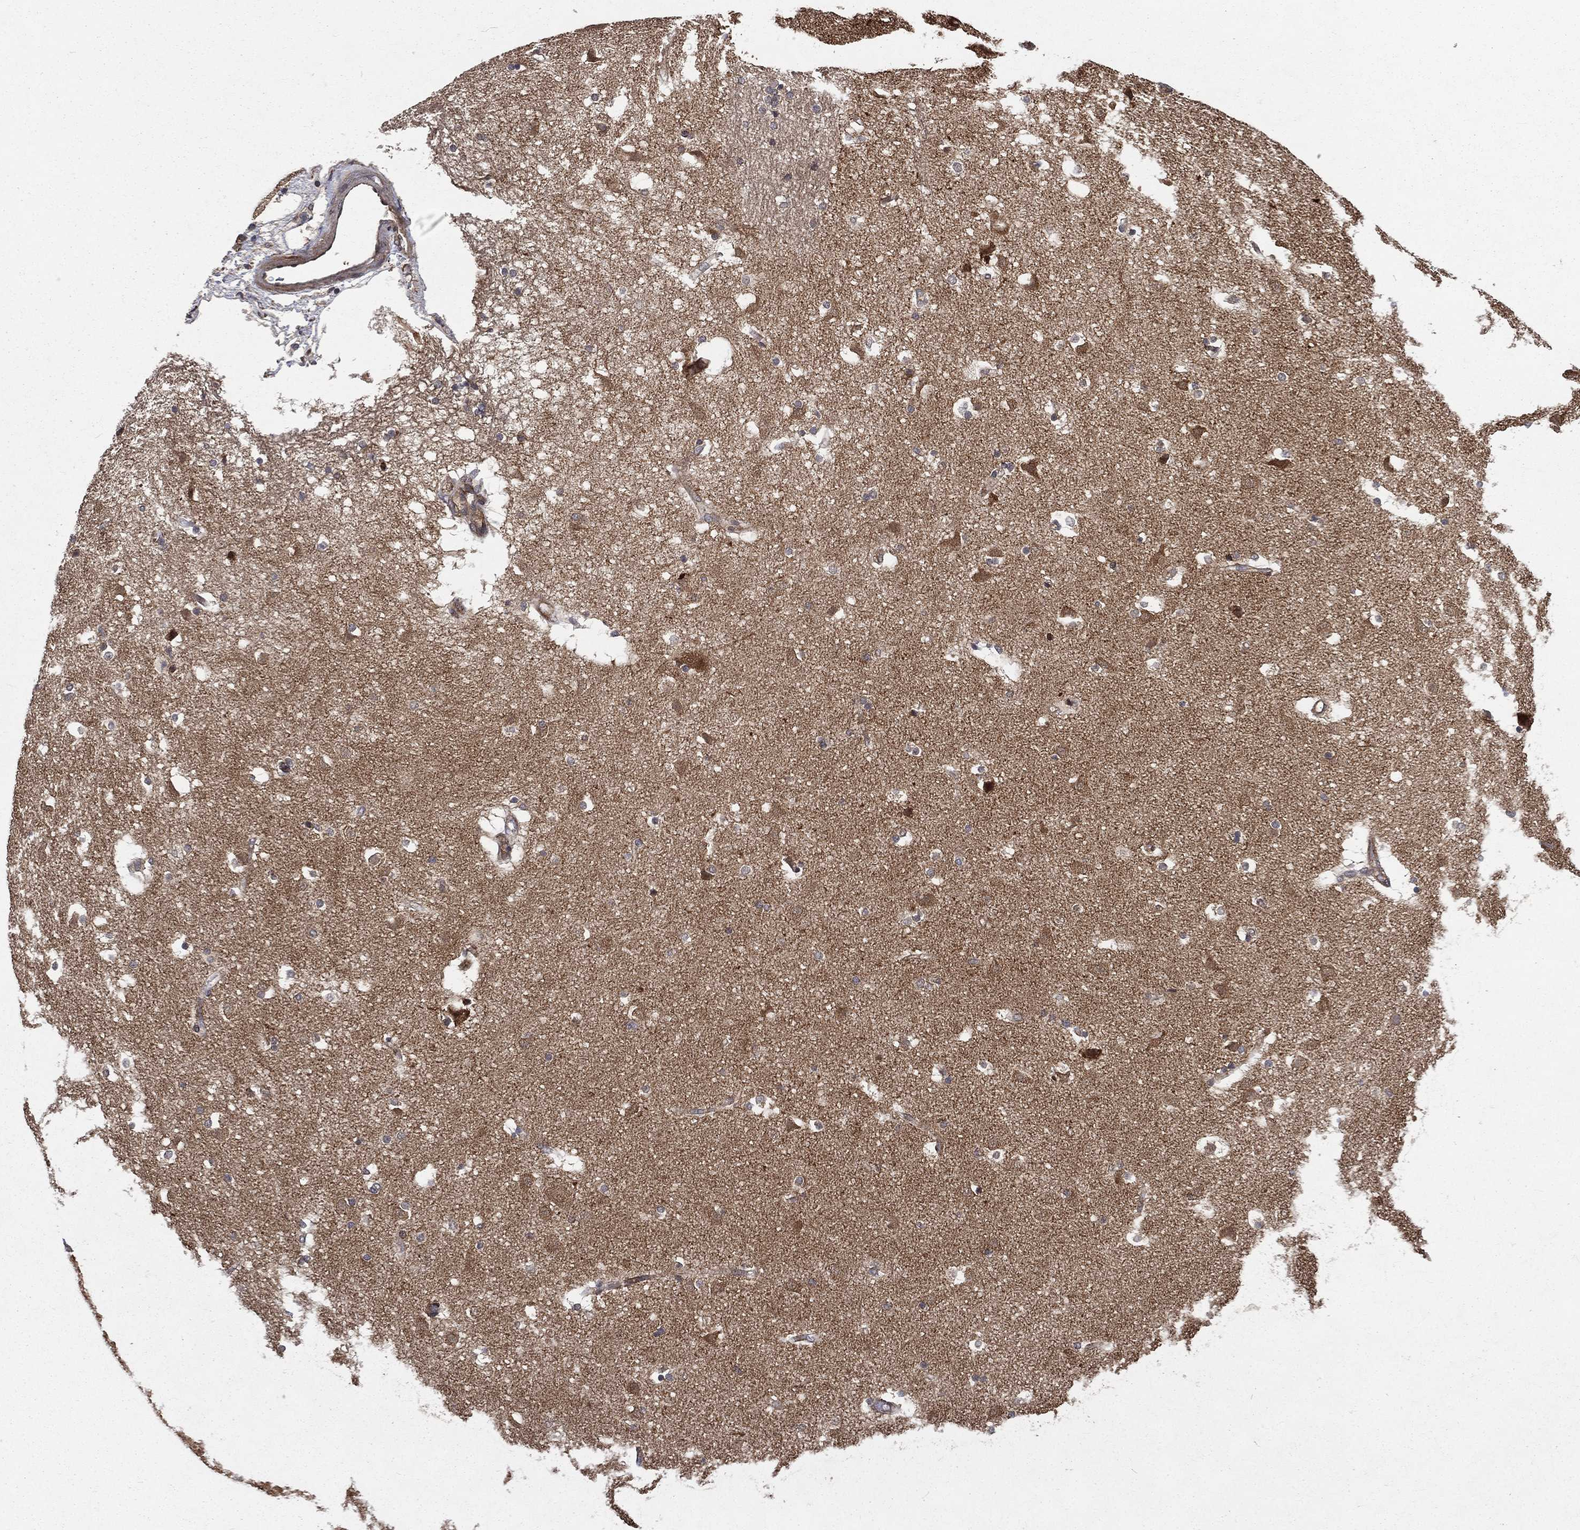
{"staining": {"intensity": "negative", "quantity": "none", "location": "none"}, "tissue": "caudate", "cell_type": "Glial cells", "image_type": "normal", "snomed": [{"axis": "morphology", "description": "Normal tissue, NOS"}, {"axis": "topography", "description": "Lateral ventricle wall"}], "caption": "Immunohistochemistry micrograph of normal caudate stained for a protein (brown), which displays no expression in glial cells.", "gene": "RAB11FIP4", "patient": {"sex": "male", "age": 51}}